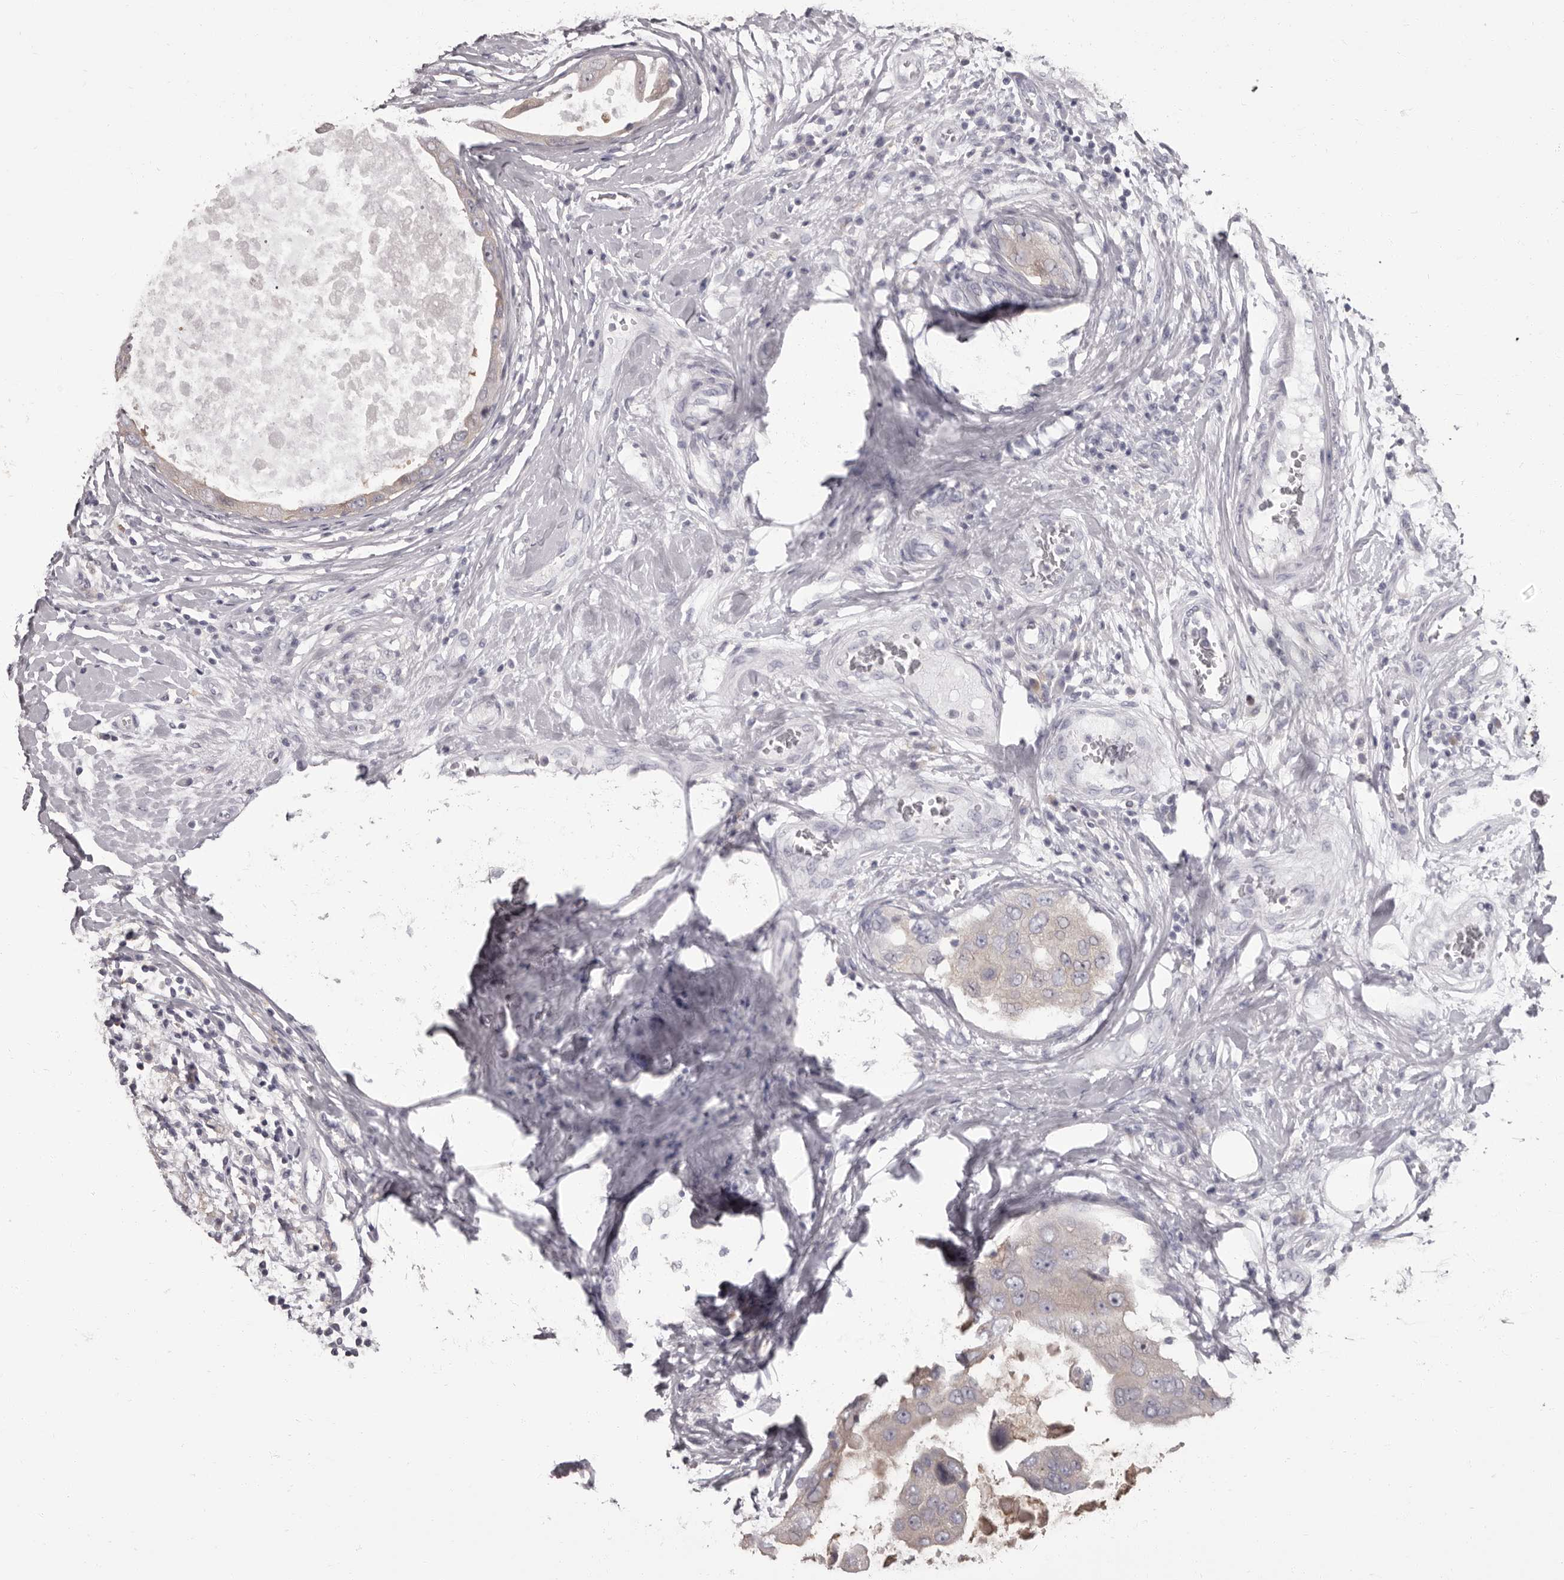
{"staining": {"intensity": "negative", "quantity": "none", "location": "none"}, "tissue": "breast cancer", "cell_type": "Tumor cells", "image_type": "cancer", "snomed": [{"axis": "morphology", "description": "Duct carcinoma"}, {"axis": "topography", "description": "Breast"}], "caption": "The image demonstrates no significant staining in tumor cells of breast cancer.", "gene": "APEH", "patient": {"sex": "female", "age": 27}}